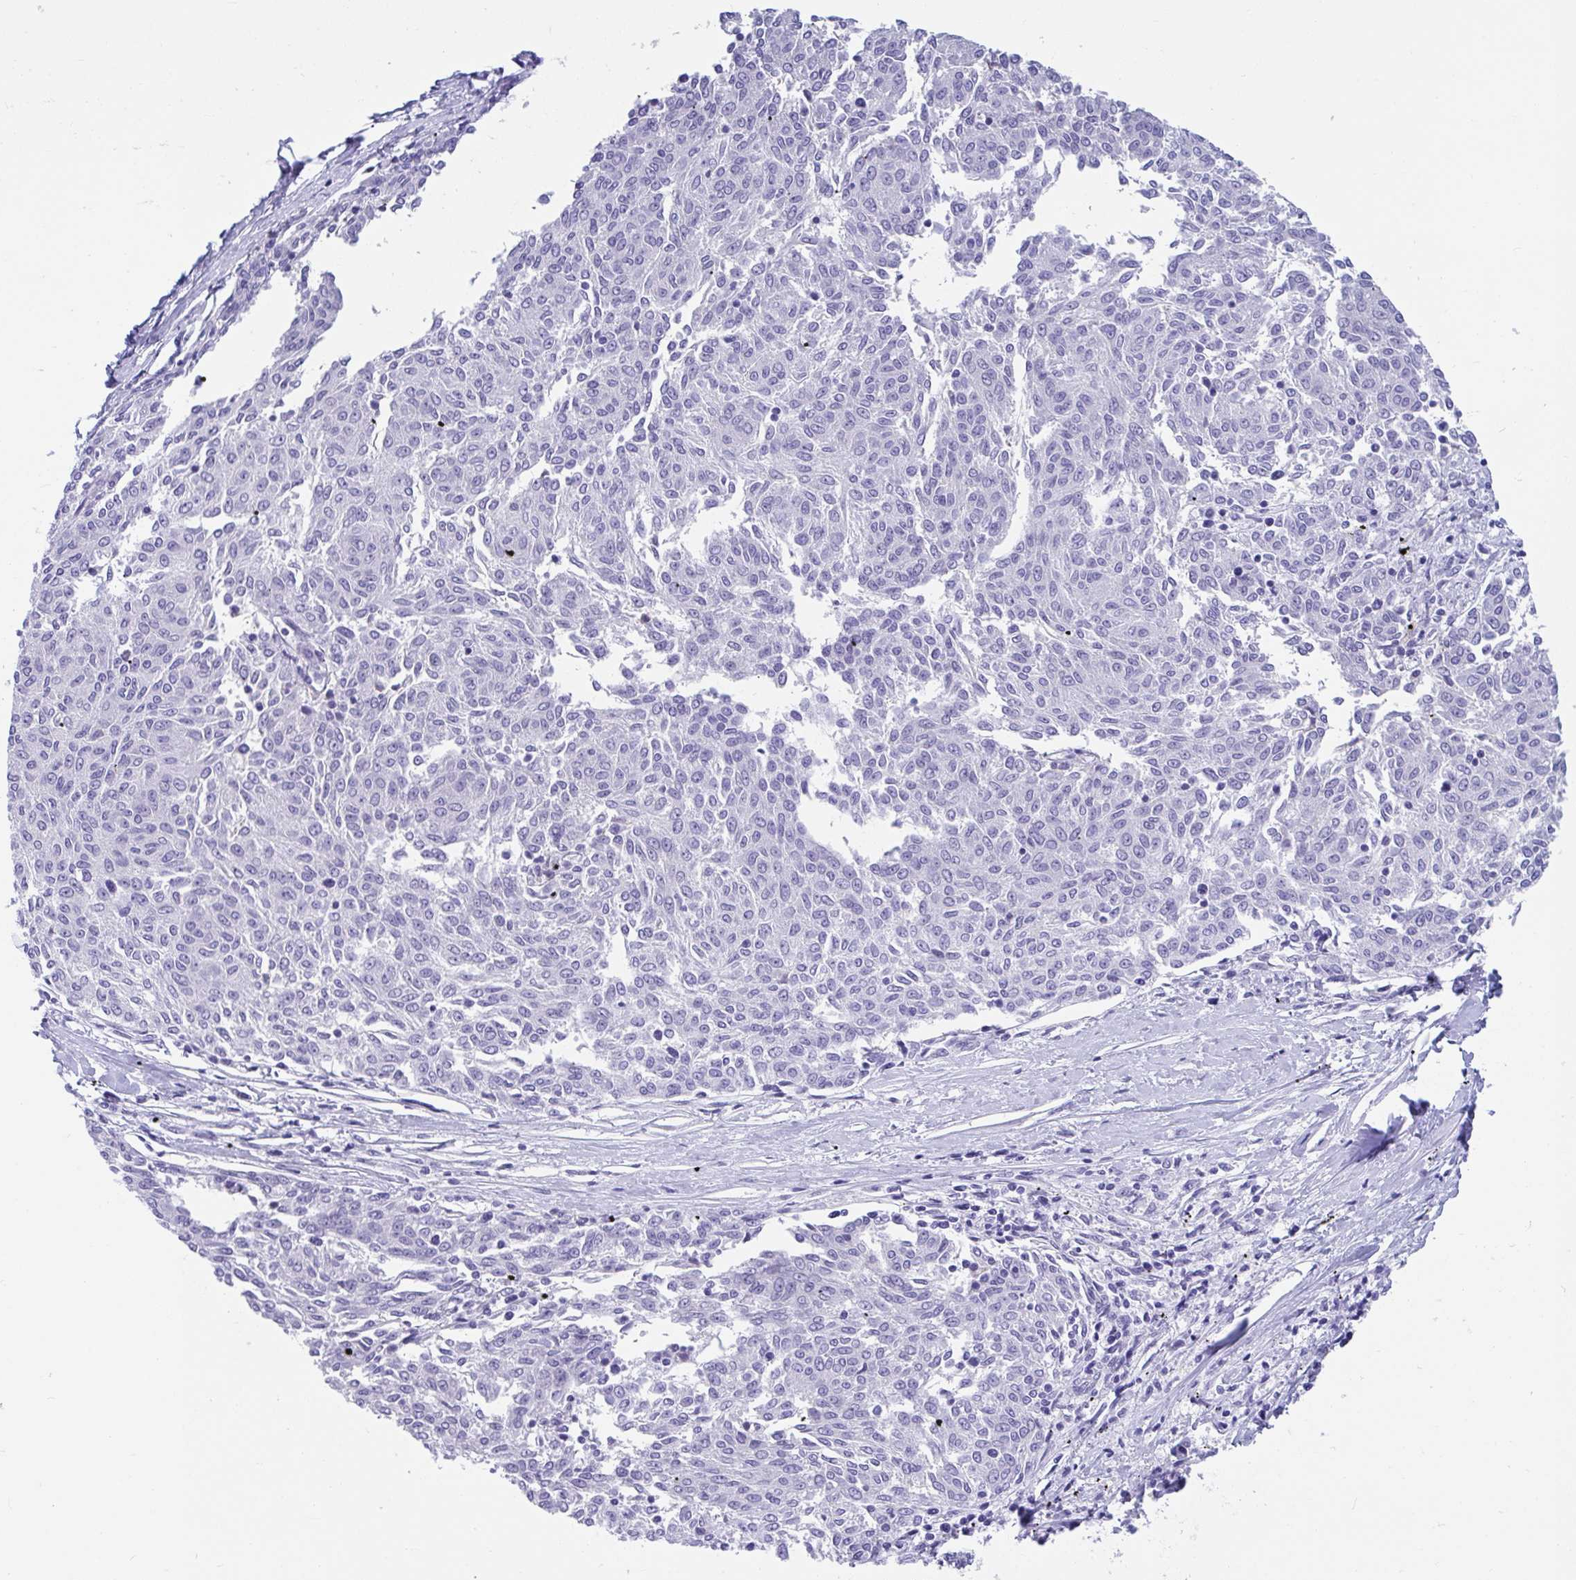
{"staining": {"intensity": "negative", "quantity": "none", "location": "none"}, "tissue": "melanoma", "cell_type": "Tumor cells", "image_type": "cancer", "snomed": [{"axis": "morphology", "description": "Malignant melanoma, NOS"}, {"axis": "topography", "description": "Skin"}], "caption": "This is an immunohistochemistry (IHC) image of melanoma. There is no expression in tumor cells.", "gene": "TTC30B", "patient": {"sex": "female", "age": 72}}